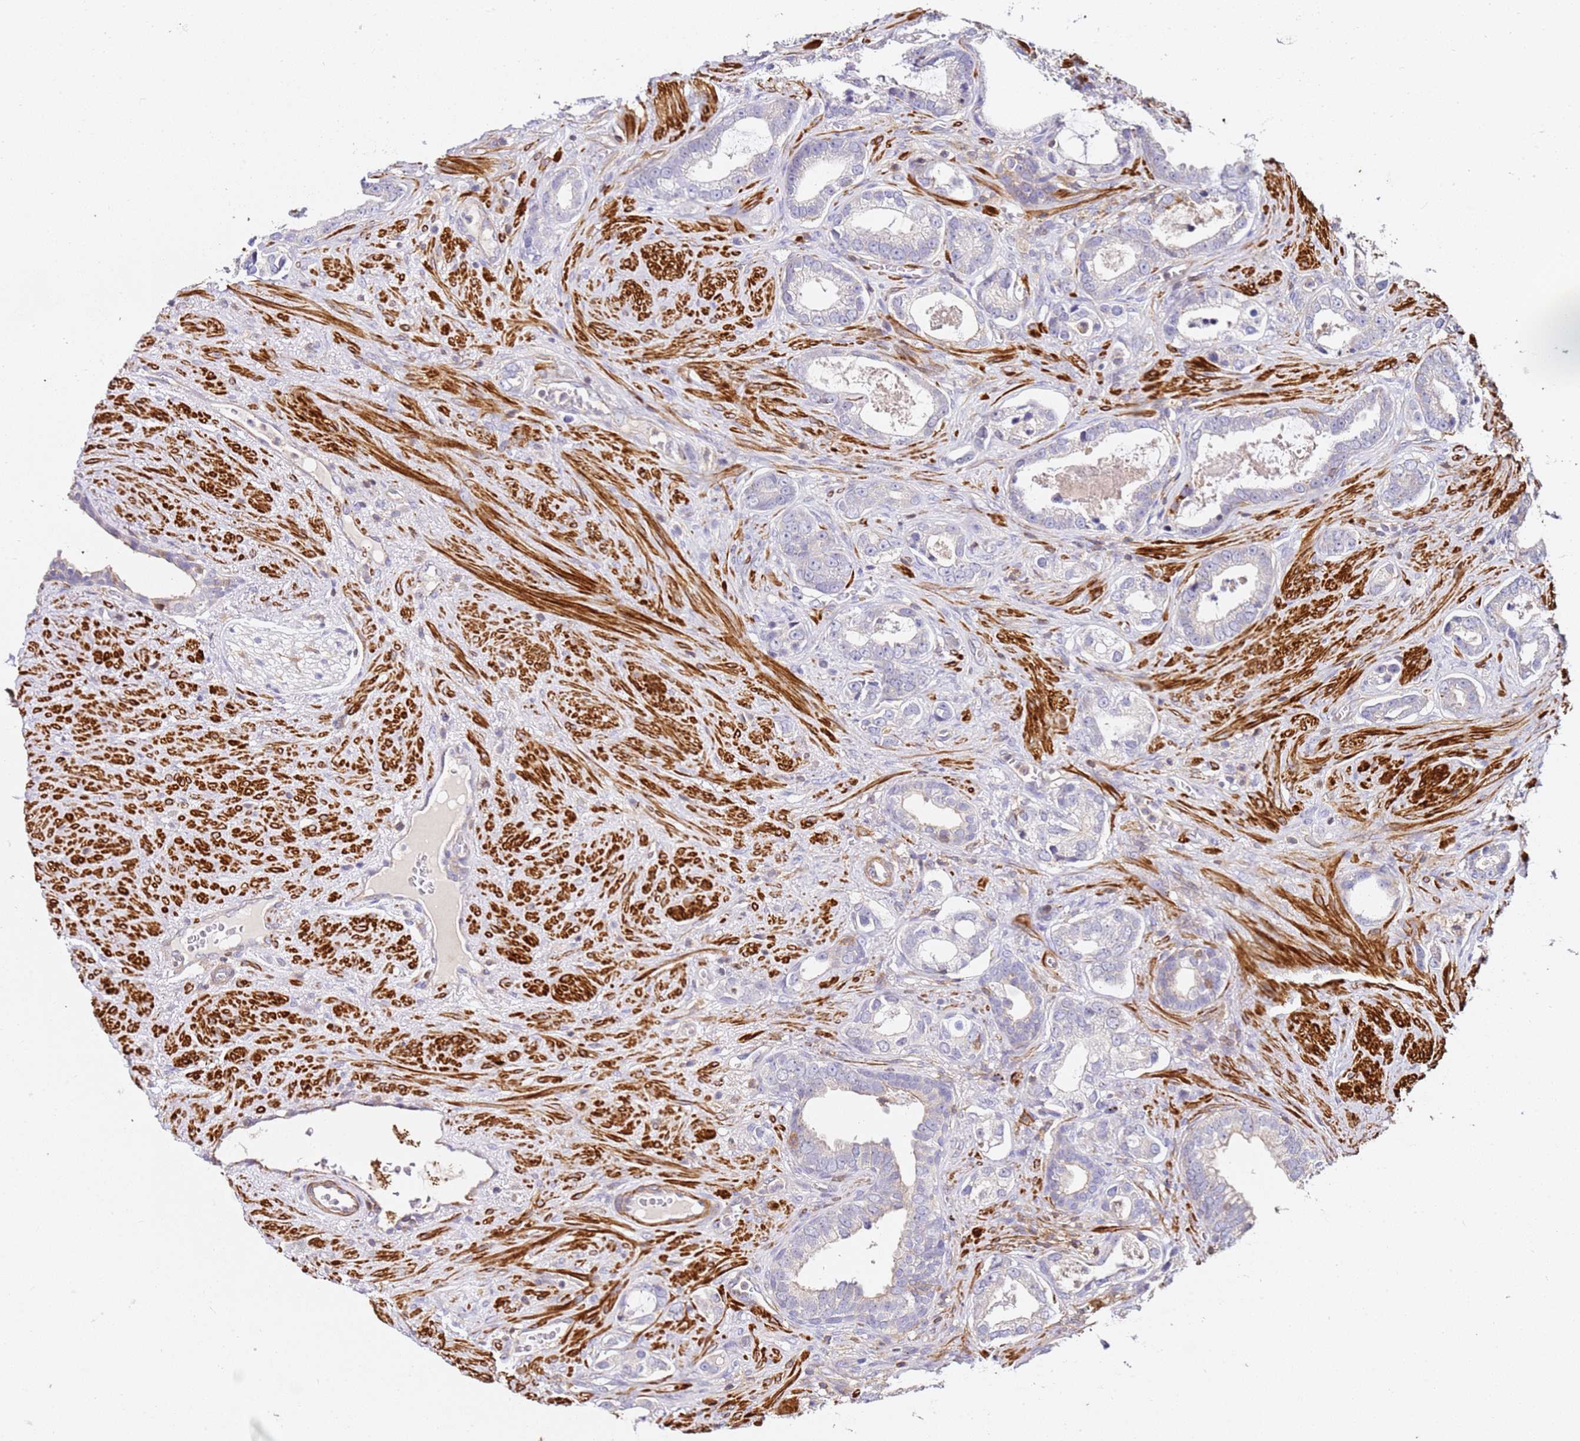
{"staining": {"intensity": "negative", "quantity": "none", "location": "none"}, "tissue": "prostate cancer", "cell_type": "Tumor cells", "image_type": "cancer", "snomed": [{"axis": "morphology", "description": "Adenocarcinoma, High grade"}, {"axis": "topography", "description": "Prostate"}], "caption": "Immunohistochemistry (IHC) micrograph of prostate adenocarcinoma (high-grade) stained for a protein (brown), which demonstrates no expression in tumor cells.", "gene": "ZNF671", "patient": {"sex": "male", "age": 67}}